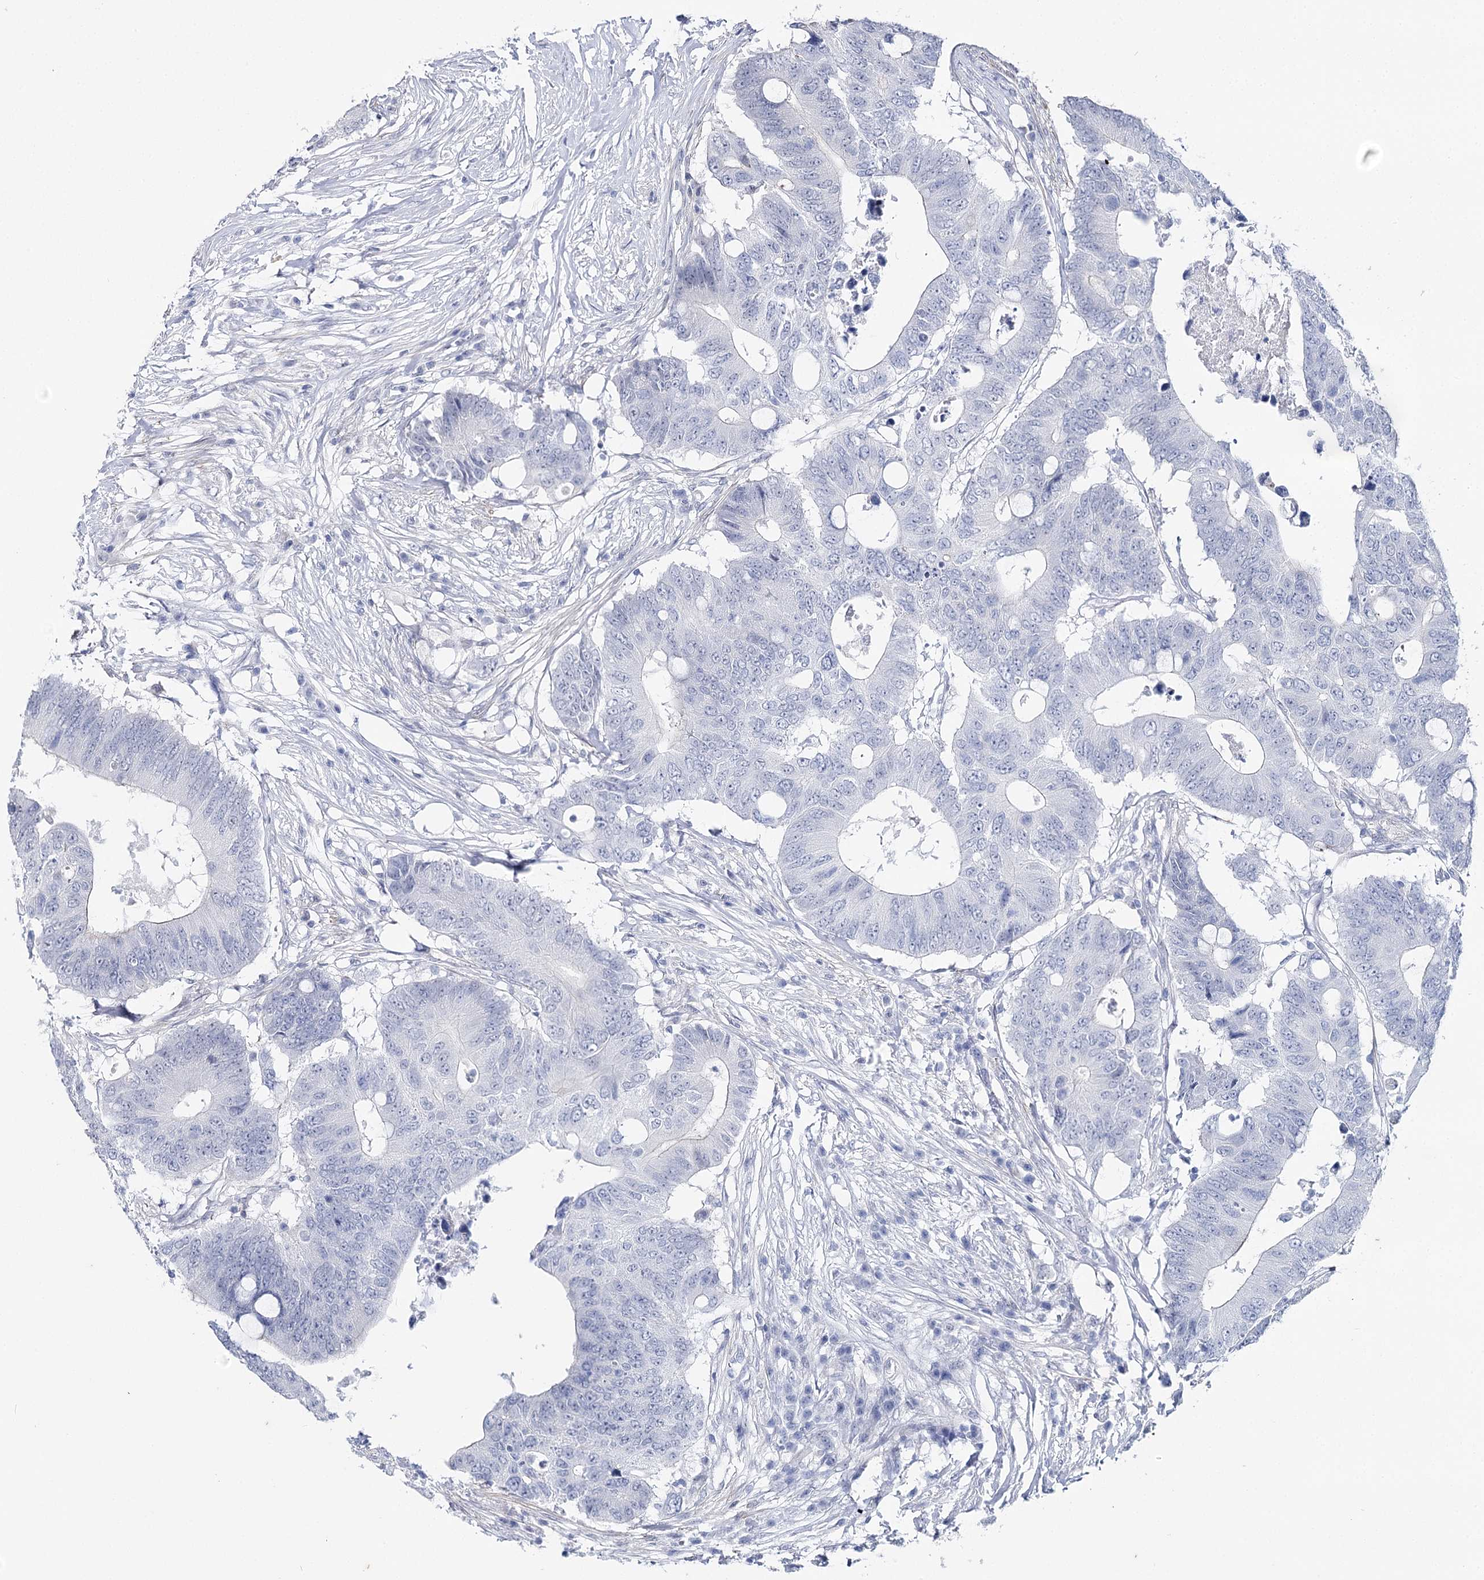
{"staining": {"intensity": "negative", "quantity": "none", "location": "none"}, "tissue": "colorectal cancer", "cell_type": "Tumor cells", "image_type": "cancer", "snomed": [{"axis": "morphology", "description": "Adenocarcinoma, NOS"}, {"axis": "topography", "description": "Colon"}], "caption": "This is a micrograph of immunohistochemistry staining of adenocarcinoma (colorectal), which shows no expression in tumor cells. (DAB (3,3'-diaminobenzidine) immunohistochemistry, high magnification).", "gene": "AGXT2", "patient": {"sex": "male", "age": 71}}